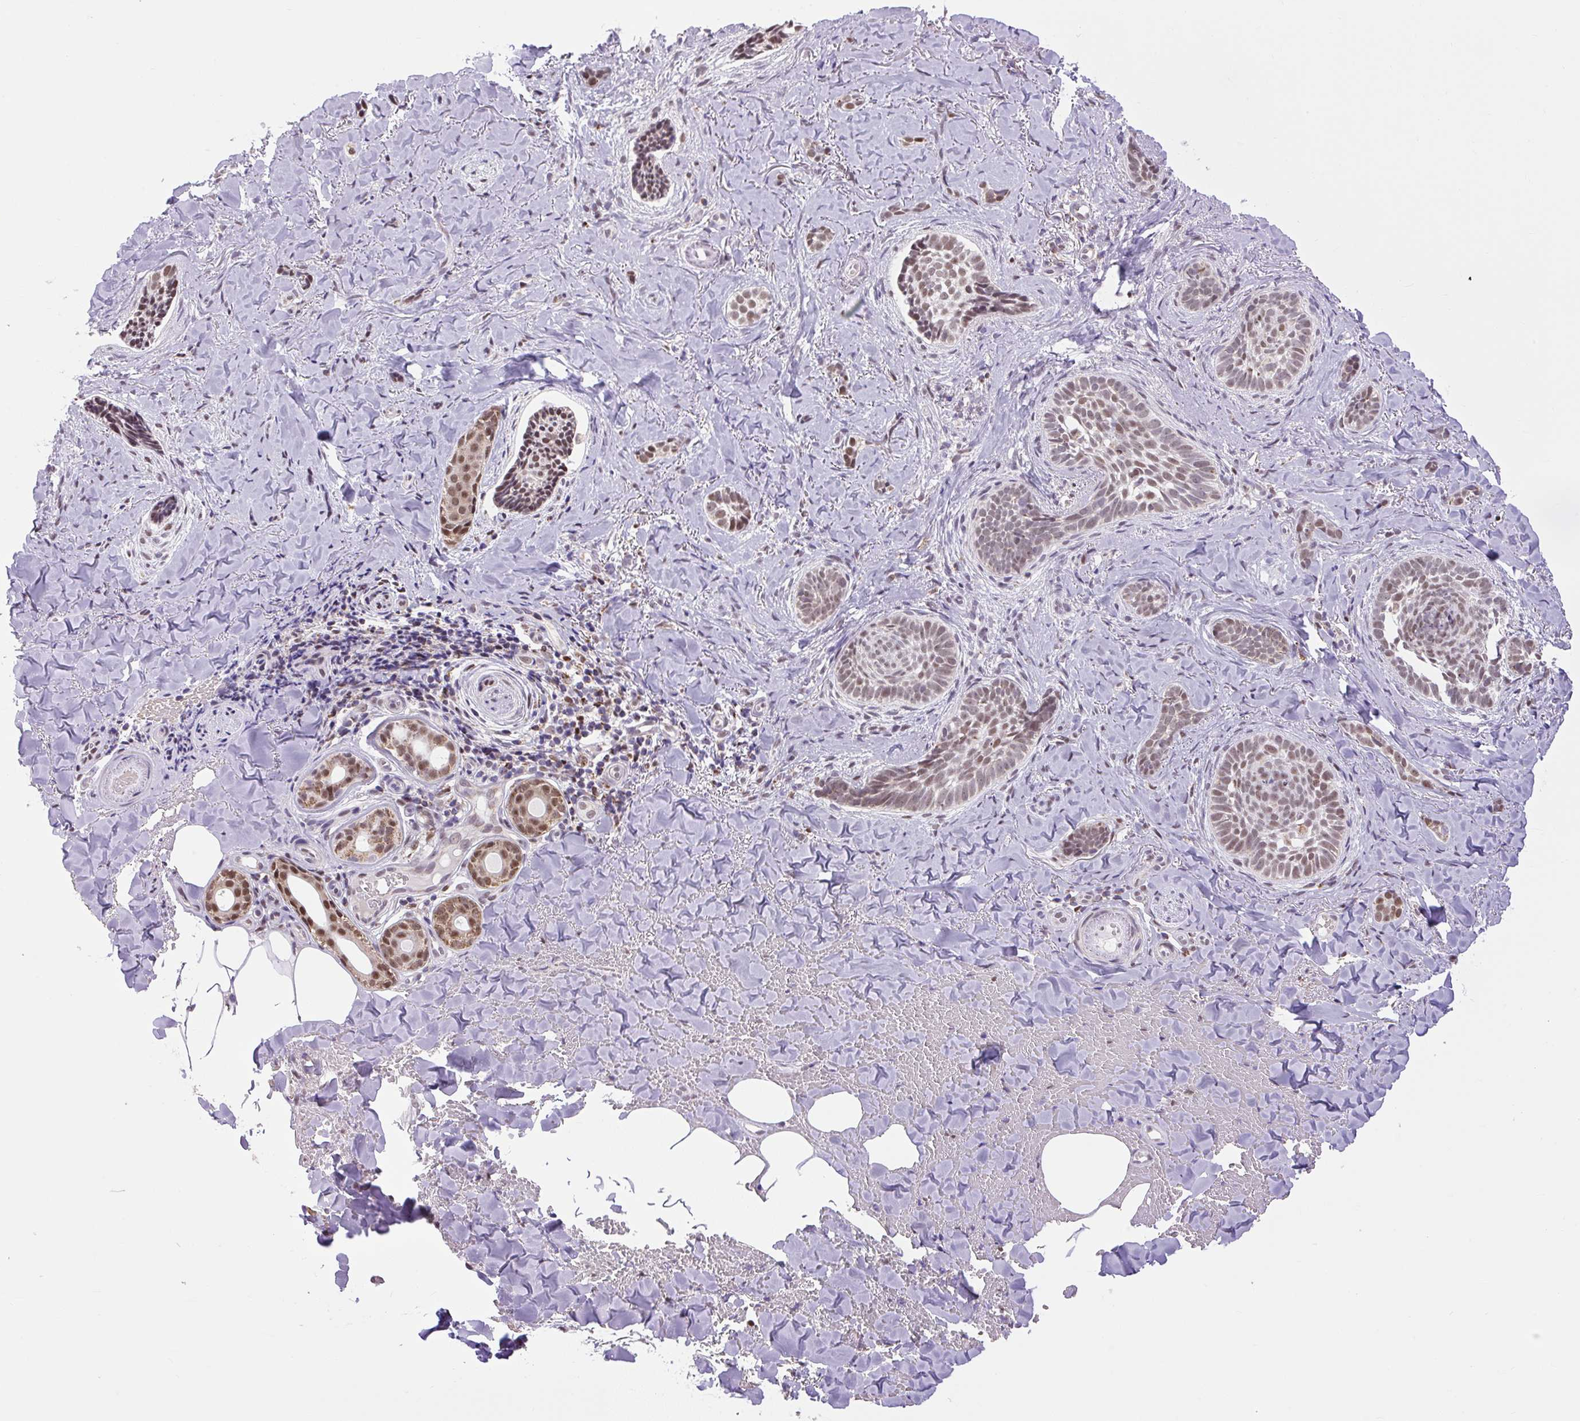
{"staining": {"intensity": "moderate", "quantity": ">75%", "location": "nuclear"}, "tissue": "skin cancer", "cell_type": "Tumor cells", "image_type": "cancer", "snomed": [{"axis": "morphology", "description": "Basal cell carcinoma"}, {"axis": "topography", "description": "Skin"}], "caption": "Human skin cancer (basal cell carcinoma) stained with a brown dye demonstrates moderate nuclear positive positivity in approximately >75% of tumor cells.", "gene": "SCO2", "patient": {"sex": "female", "age": 55}}